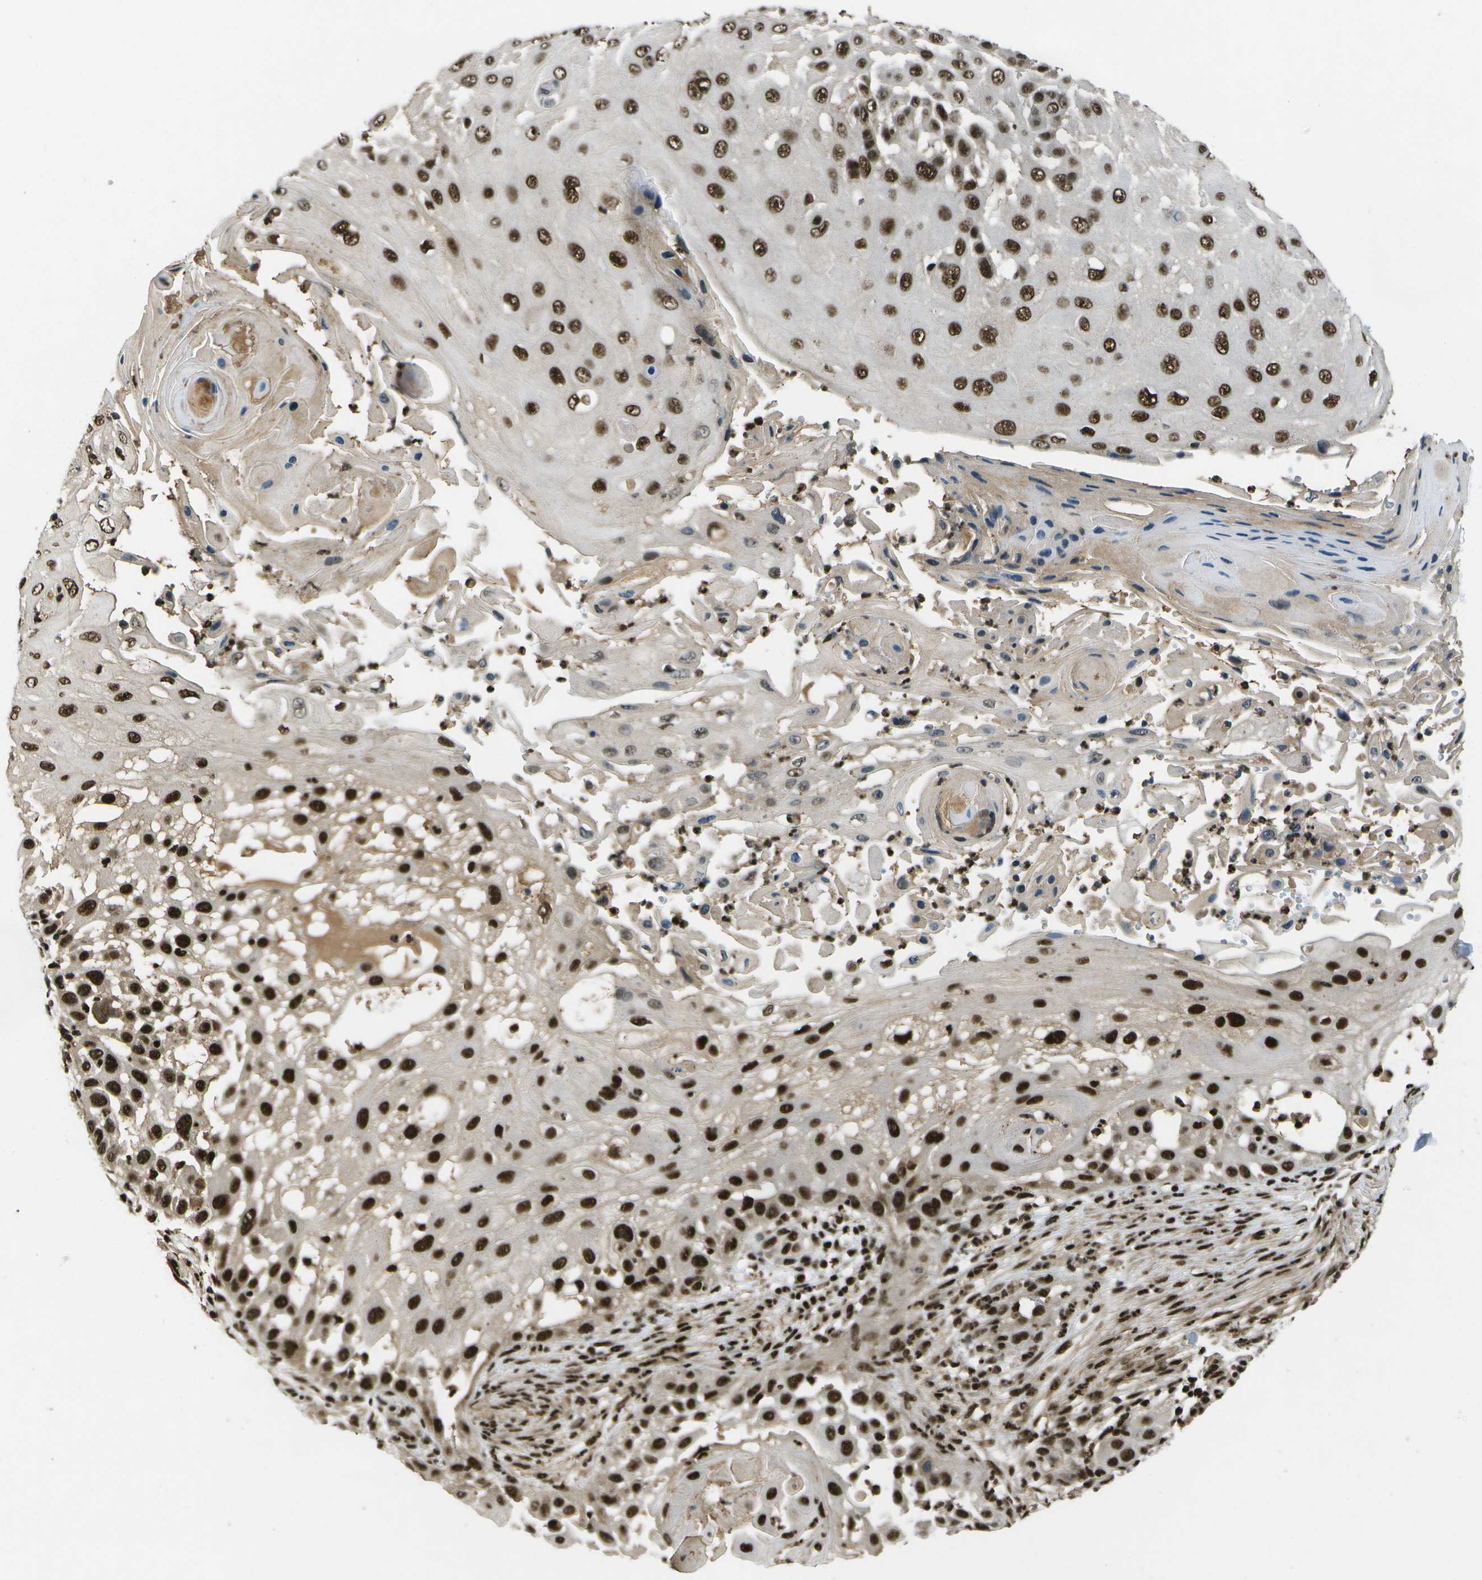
{"staining": {"intensity": "strong", "quantity": ">75%", "location": "nuclear"}, "tissue": "skin cancer", "cell_type": "Tumor cells", "image_type": "cancer", "snomed": [{"axis": "morphology", "description": "Squamous cell carcinoma, NOS"}, {"axis": "topography", "description": "Skin"}], "caption": "Squamous cell carcinoma (skin) stained for a protein reveals strong nuclear positivity in tumor cells.", "gene": "GANC", "patient": {"sex": "female", "age": 44}}